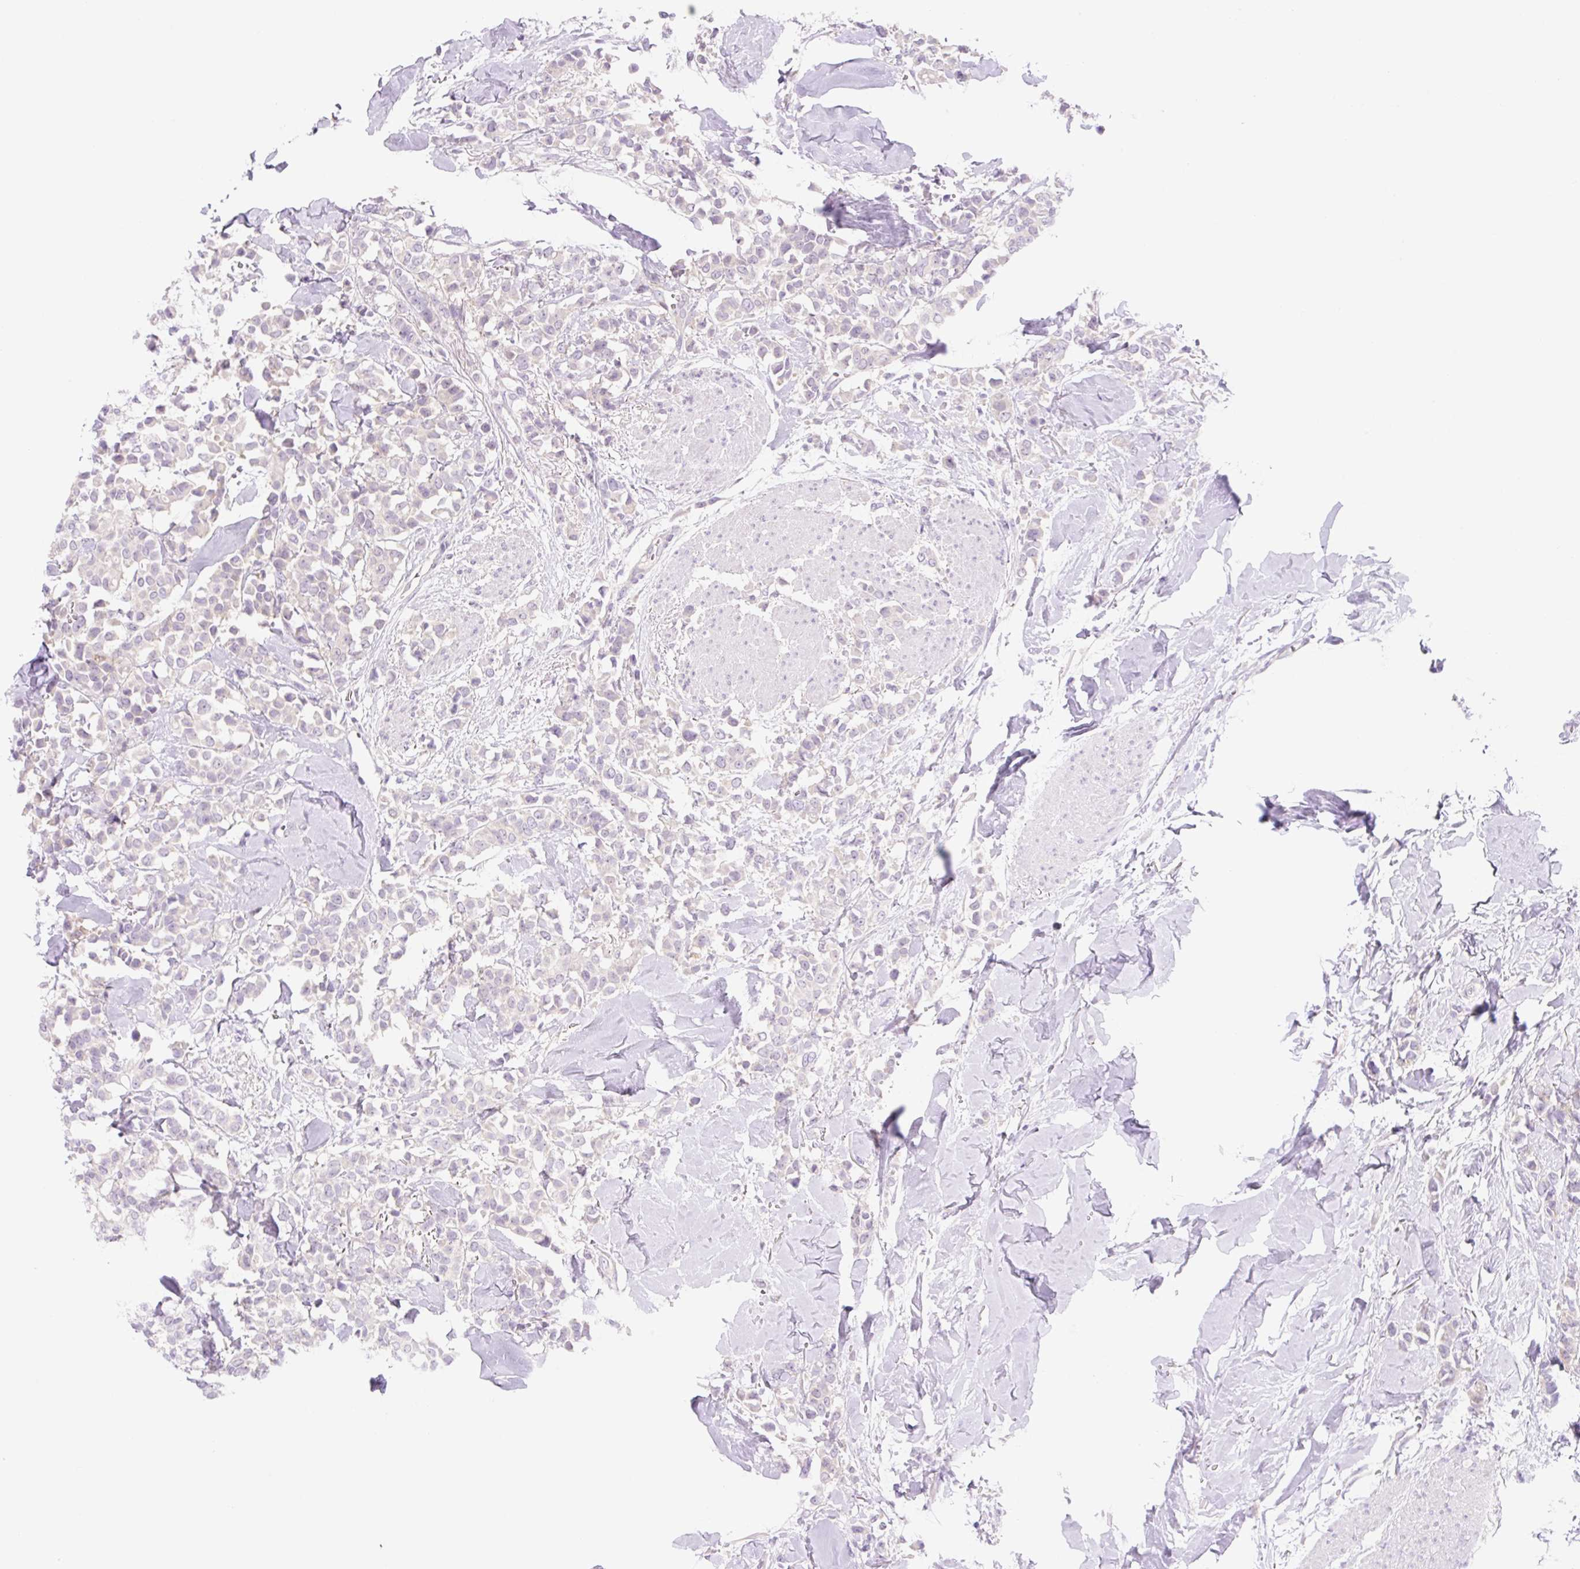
{"staining": {"intensity": "negative", "quantity": "none", "location": "none"}, "tissue": "breast cancer", "cell_type": "Tumor cells", "image_type": "cancer", "snomed": [{"axis": "morphology", "description": "Lobular carcinoma"}, {"axis": "topography", "description": "Breast"}], "caption": "Immunohistochemical staining of breast cancer reveals no significant staining in tumor cells.", "gene": "CELF6", "patient": {"sex": "female", "age": 91}}